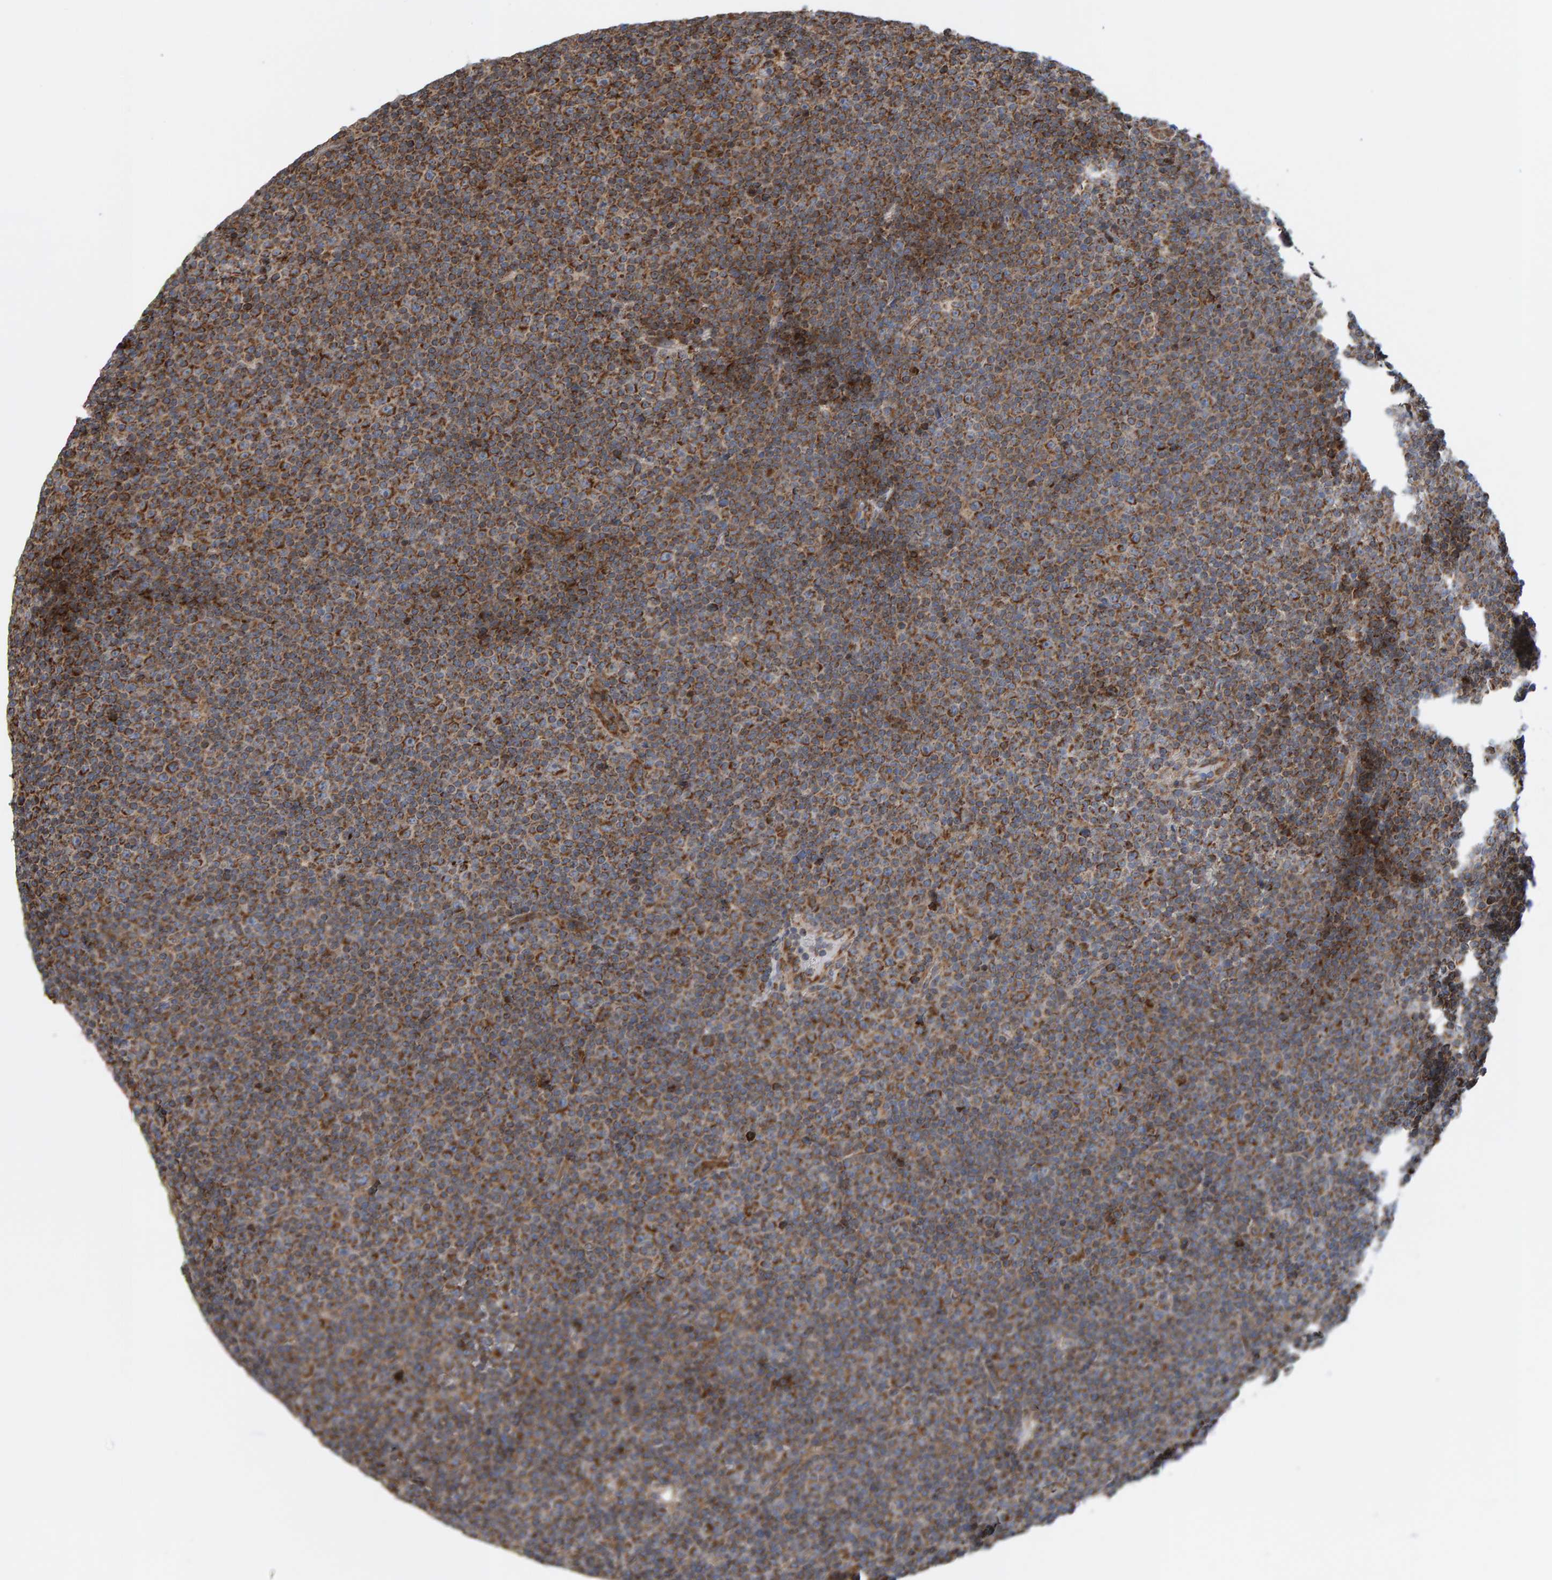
{"staining": {"intensity": "strong", "quantity": ">75%", "location": "cytoplasmic/membranous"}, "tissue": "lymphoma", "cell_type": "Tumor cells", "image_type": "cancer", "snomed": [{"axis": "morphology", "description": "Malignant lymphoma, non-Hodgkin's type, Low grade"}, {"axis": "topography", "description": "Lymph node"}], "caption": "Lymphoma tissue exhibits strong cytoplasmic/membranous staining in about >75% of tumor cells, visualized by immunohistochemistry. Using DAB (brown) and hematoxylin (blue) stains, captured at high magnification using brightfield microscopy.", "gene": "MRPL45", "patient": {"sex": "female", "age": 67}}